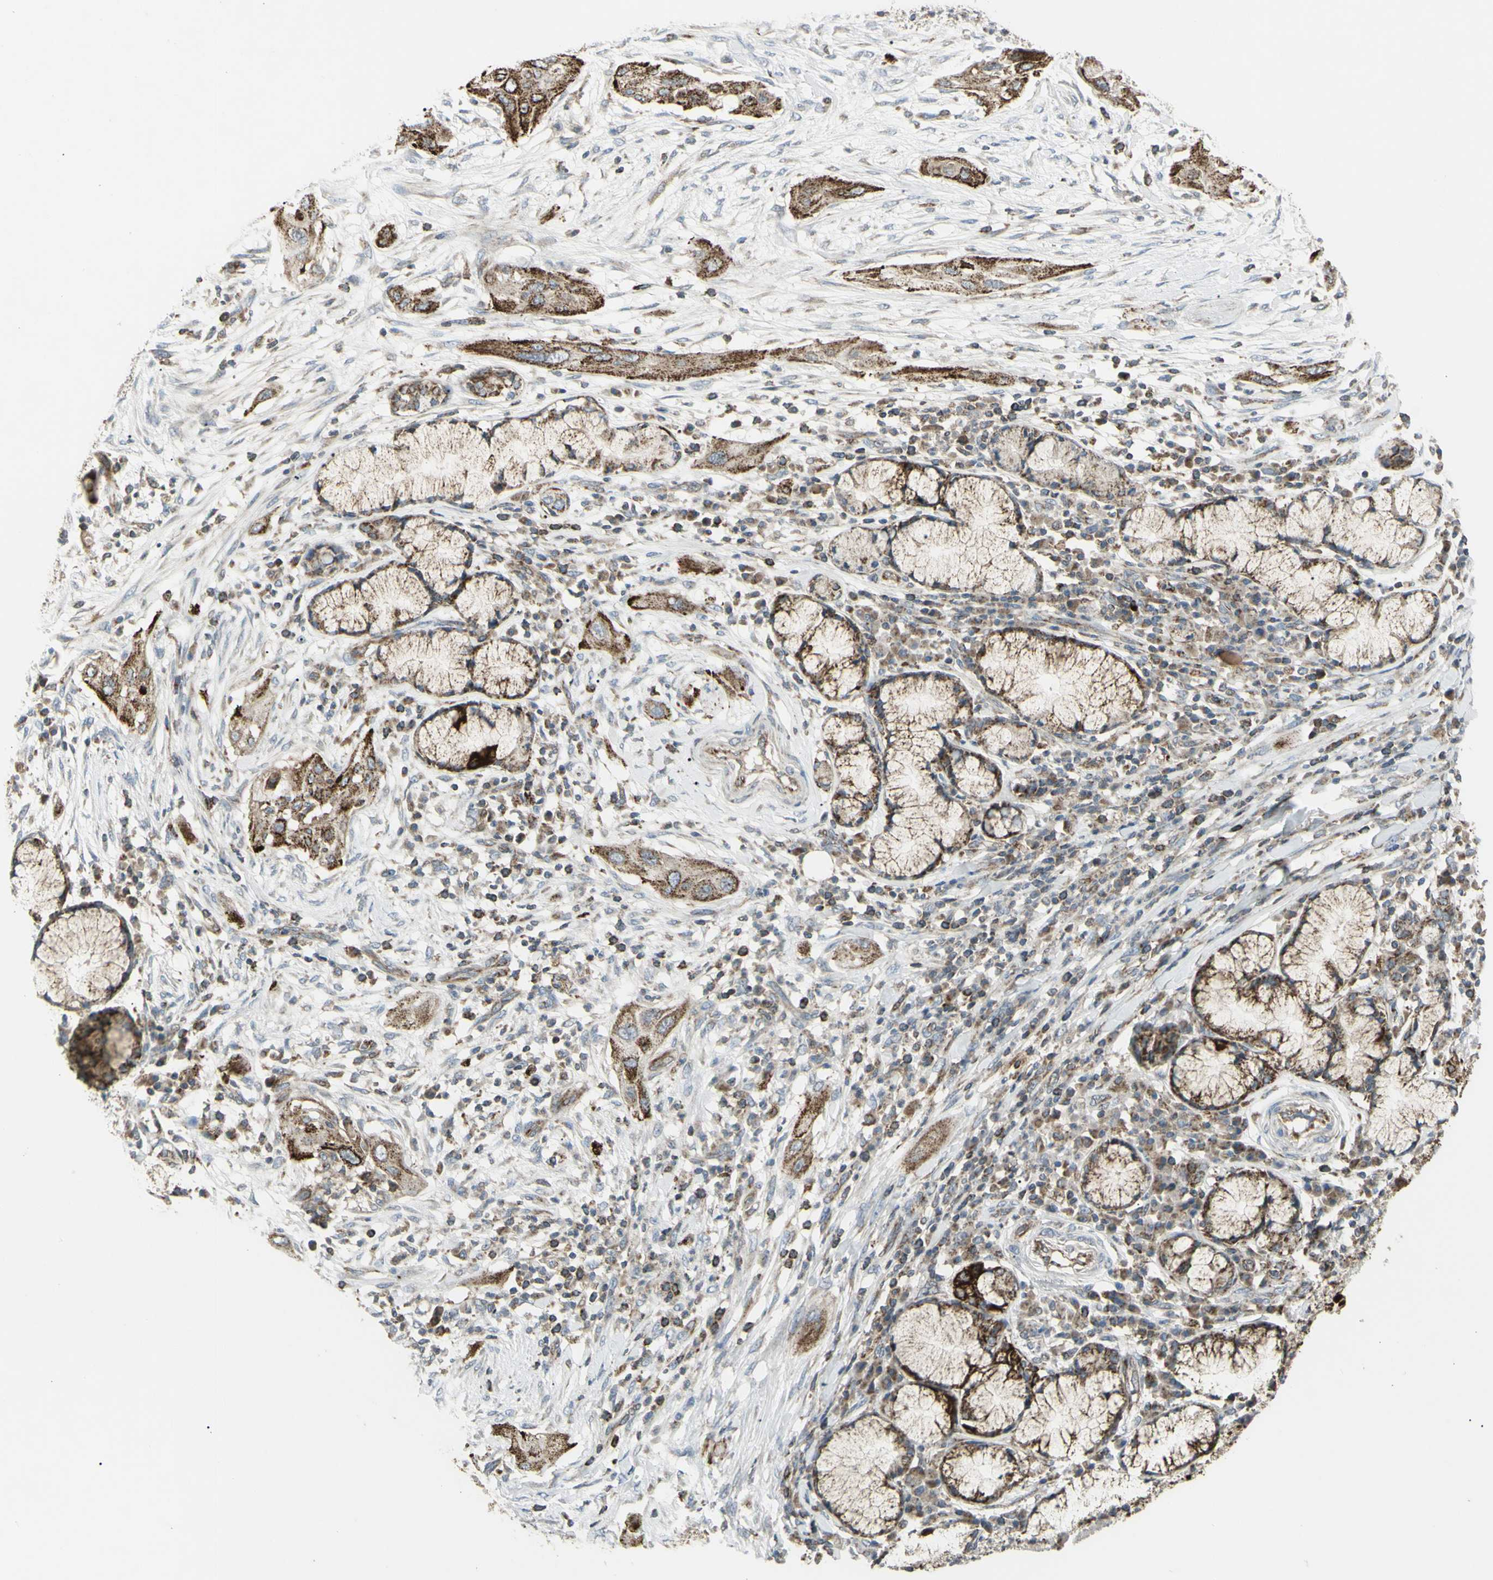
{"staining": {"intensity": "strong", "quantity": ">75%", "location": "cytoplasmic/membranous"}, "tissue": "lung cancer", "cell_type": "Tumor cells", "image_type": "cancer", "snomed": [{"axis": "morphology", "description": "Squamous cell carcinoma, NOS"}, {"axis": "topography", "description": "Lung"}], "caption": "Protein expression analysis of human lung cancer (squamous cell carcinoma) reveals strong cytoplasmic/membranous expression in approximately >75% of tumor cells.", "gene": "CYB5R1", "patient": {"sex": "female", "age": 47}}